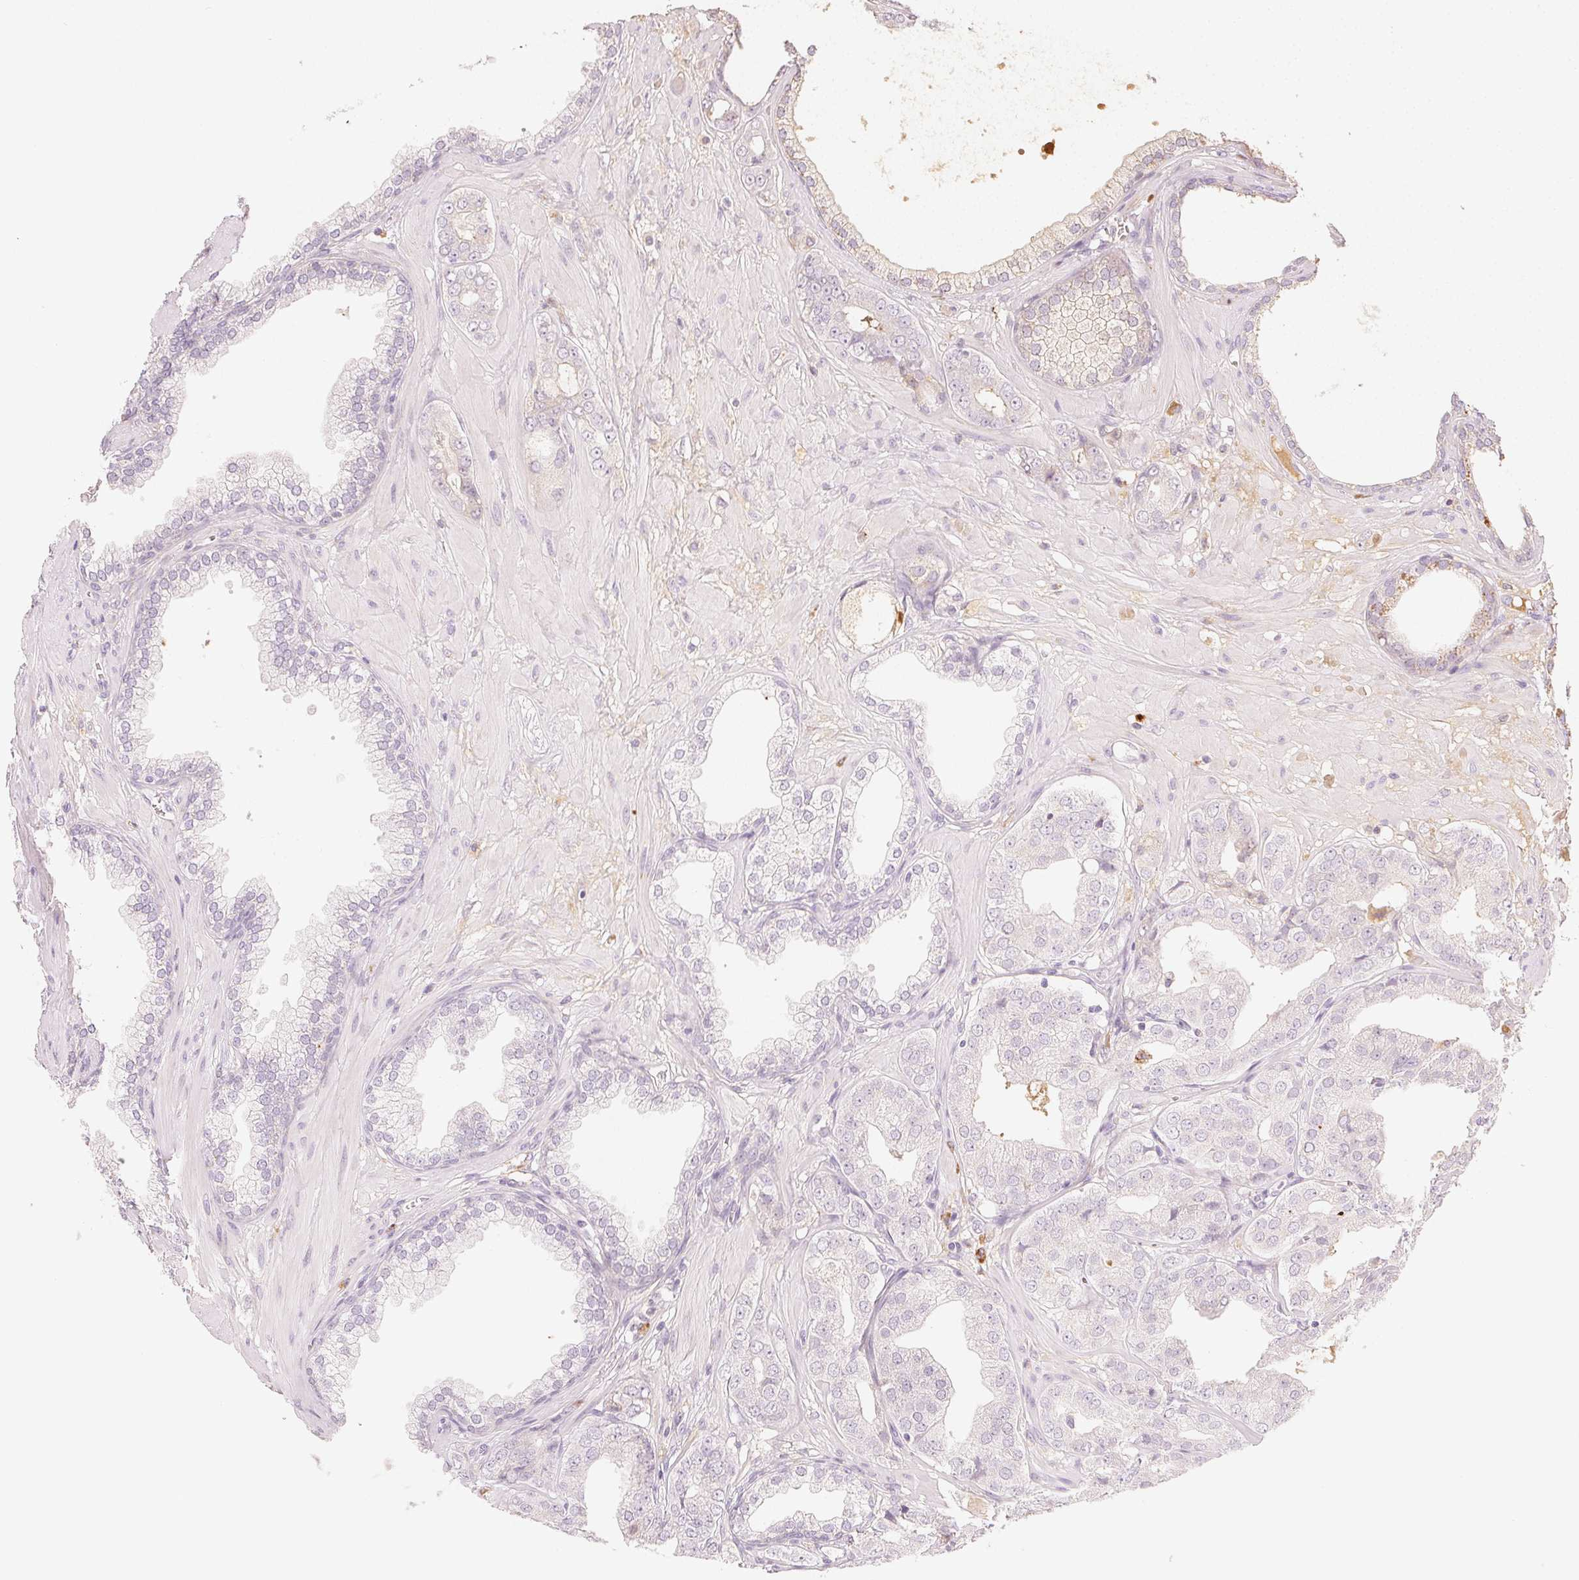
{"staining": {"intensity": "negative", "quantity": "none", "location": "none"}, "tissue": "prostate cancer", "cell_type": "Tumor cells", "image_type": "cancer", "snomed": [{"axis": "morphology", "description": "Adenocarcinoma, Low grade"}, {"axis": "topography", "description": "Prostate"}], "caption": "High power microscopy photomicrograph of an immunohistochemistry (IHC) histopathology image of prostate cancer, revealing no significant positivity in tumor cells. Brightfield microscopy of IHC stained with DAB (brown) and hematoxylin (blue), captured at high magnification.", "gene": "RMDN2", "patient": {"sex": "male", "age": 60}}